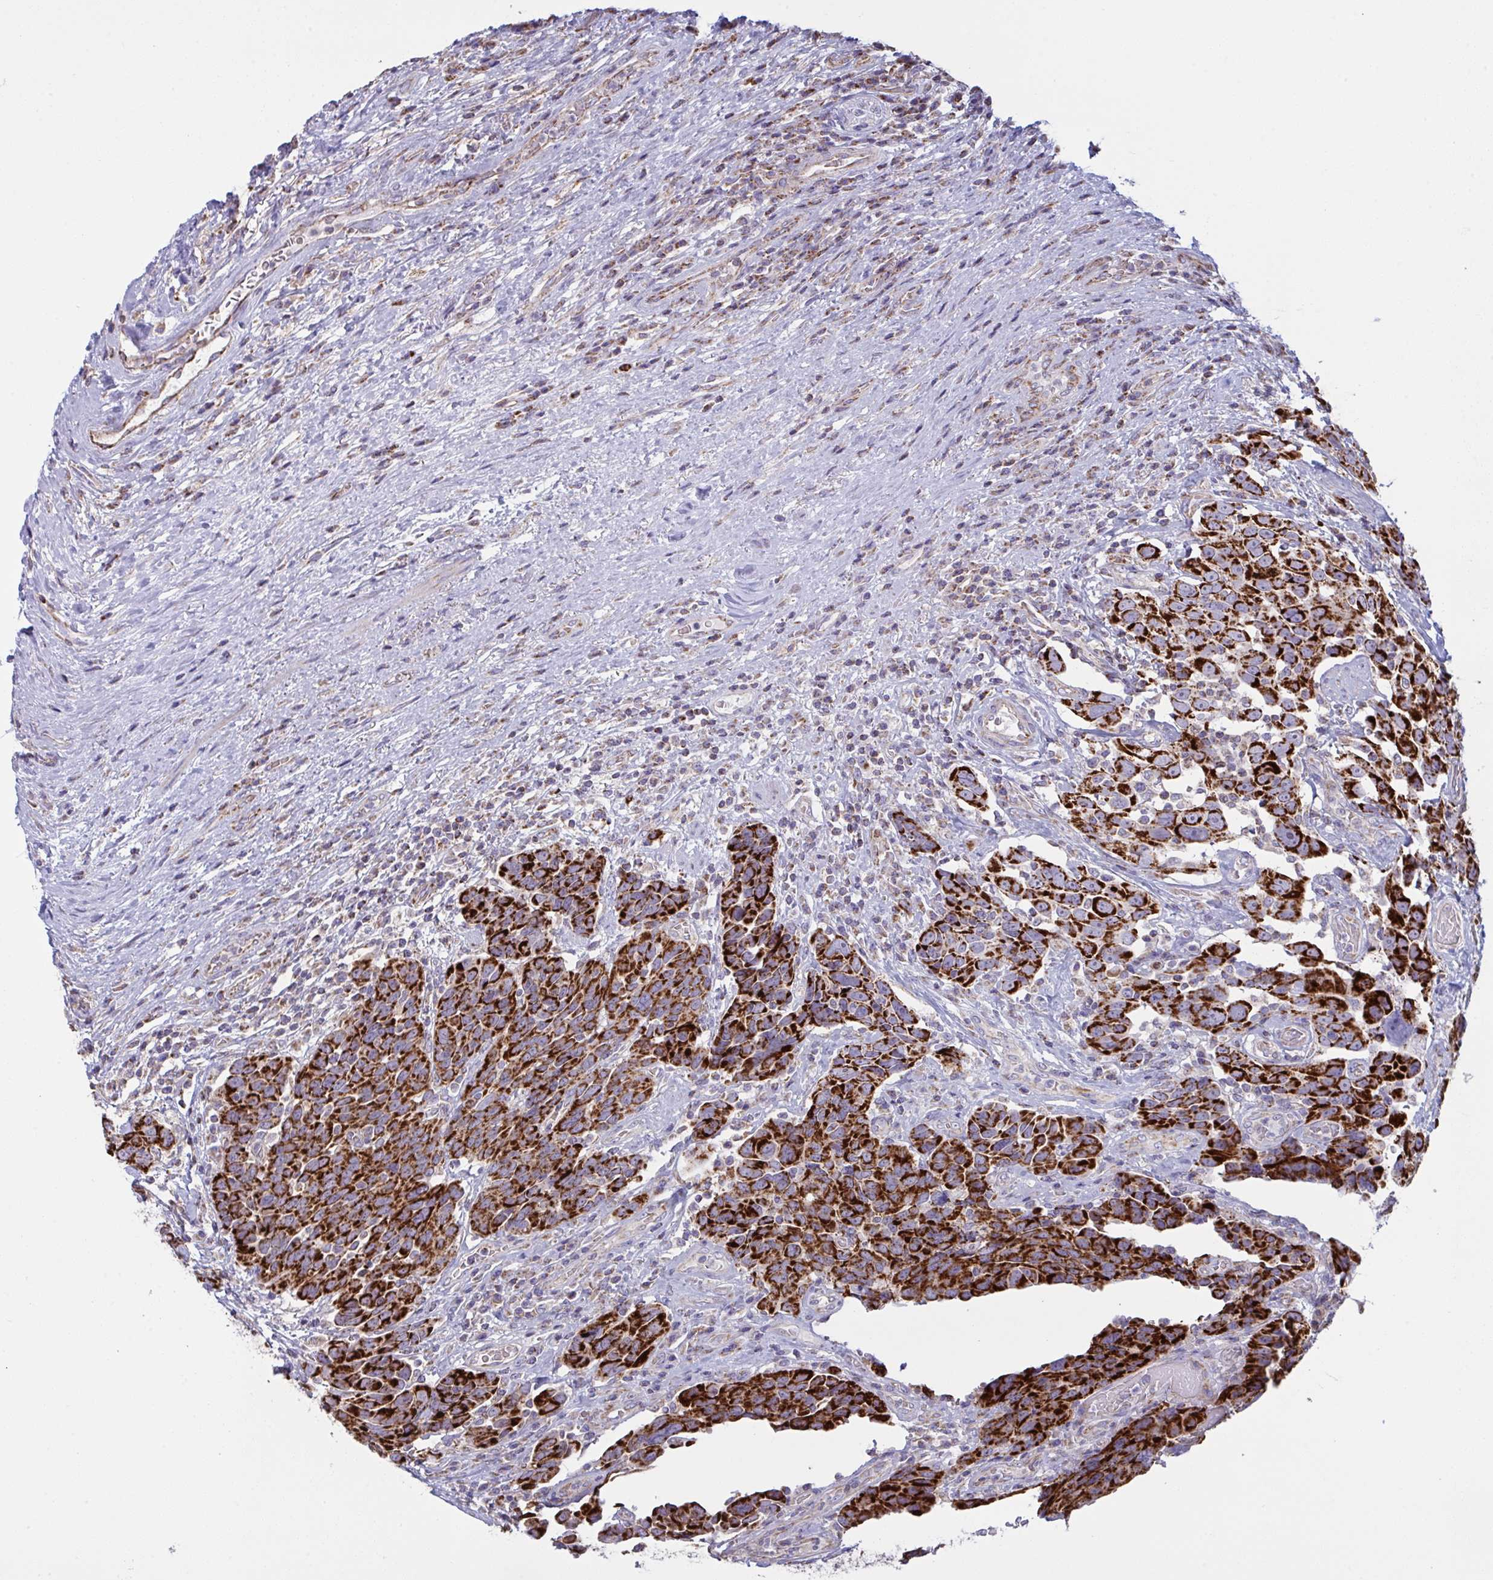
{"staining": {"intensity": "strong", "quantity": ">75%", "location": "cytoplasmic/membranous"}, "tissue": "urothelial cancer", "cell_type": "Tumor cells", "image_type": "cancer", "snomed": [{"axis": "morphology", "description": "Urothelial carcinoma, High grade"}, {"axis": "topography", "description": "Urinary bladder"}], "caption": "Strong cytoplasmic/membranous protein staining is identified in approximately >75% of tumor cells in urothelial cancer. (brown staining indicates protein expression, while blue staining denotes nuclei).", "gene": "MICOS10", "patient": {"sex": "female", "age": 70}}